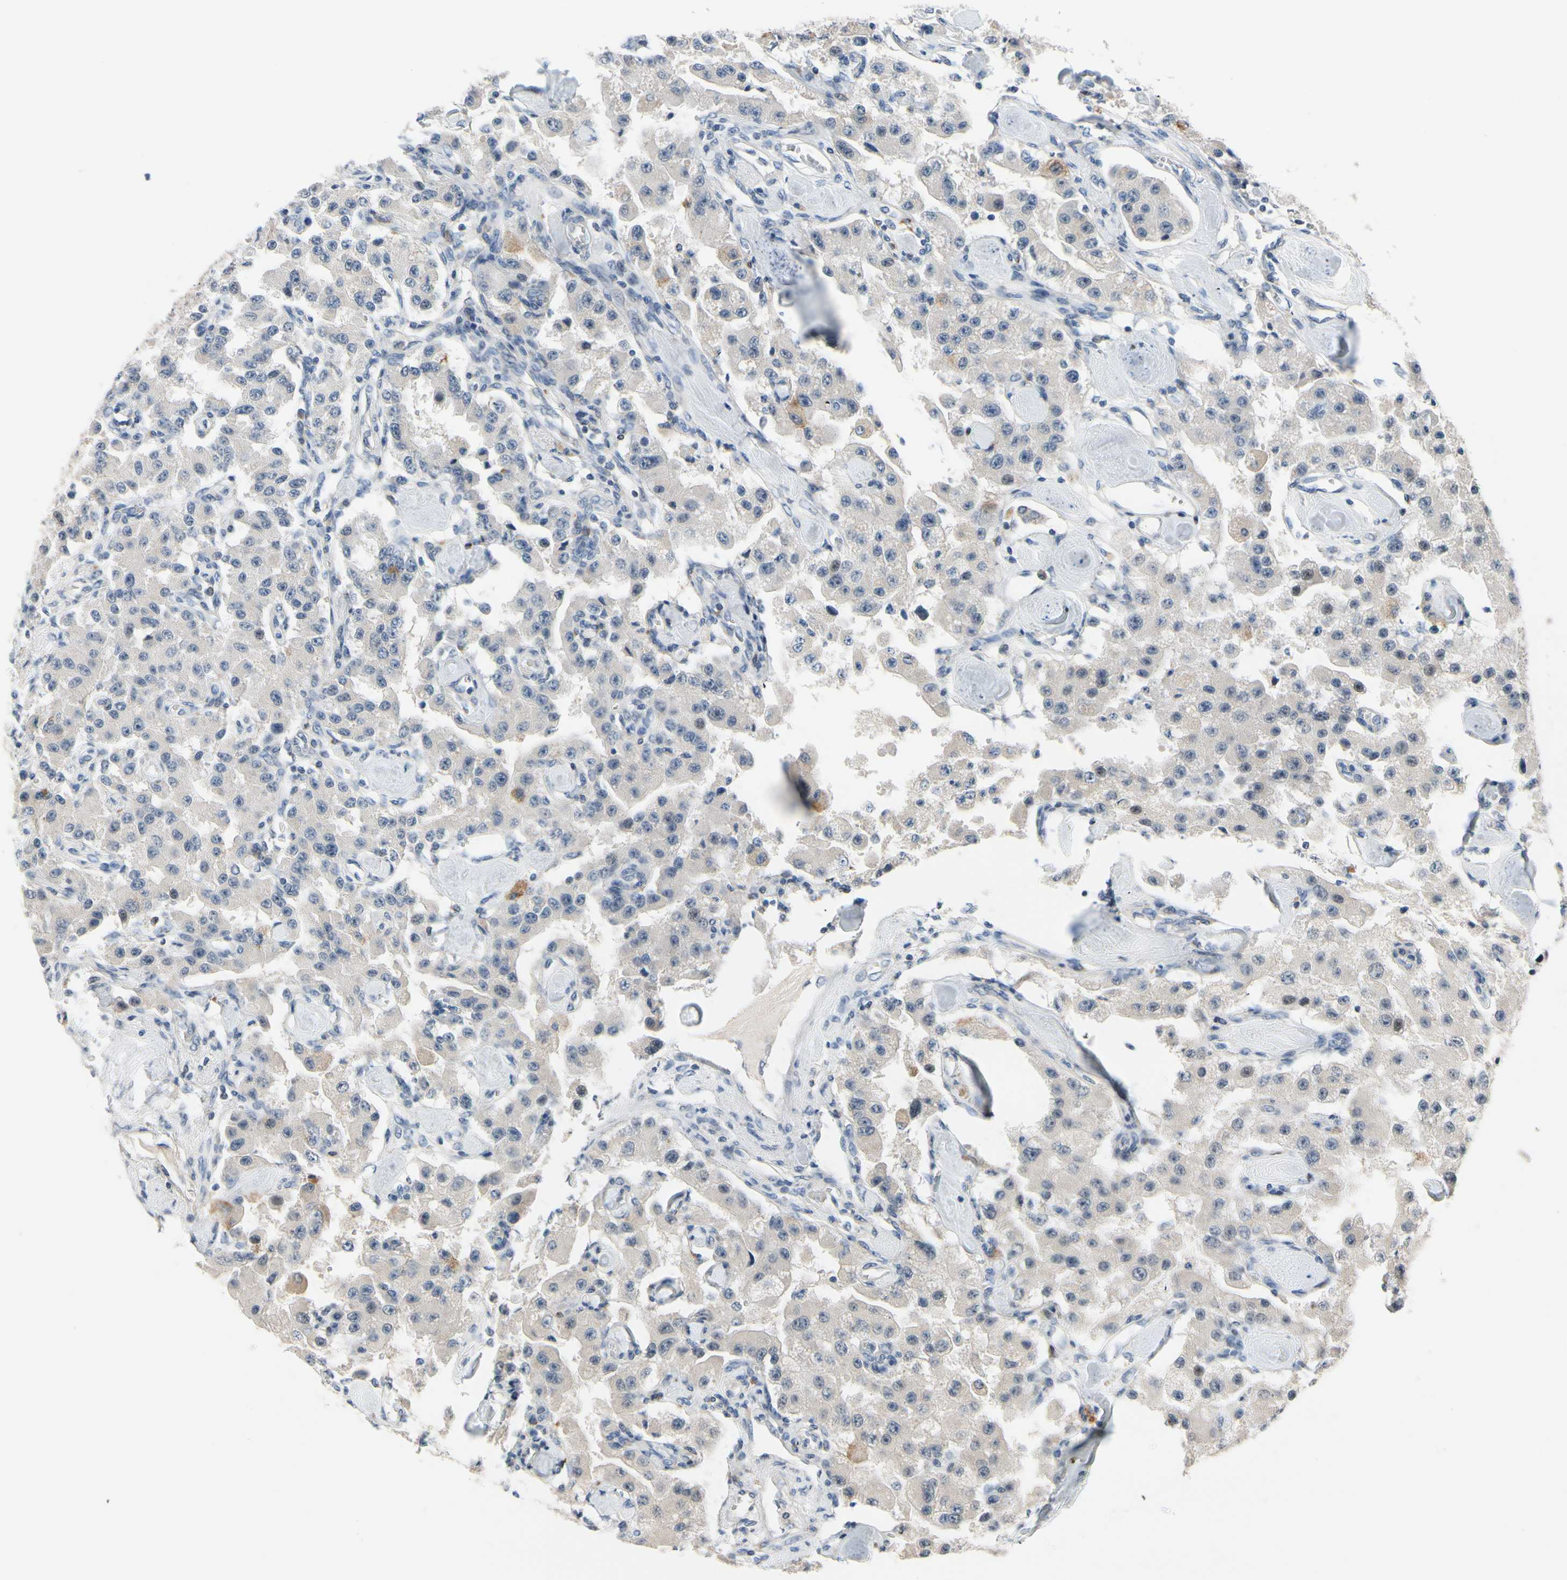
{"staining": {"intensity": "negative", "quantity": "none", "location": "none"}, "tissue": "carcinoid", "cell_type": "Tumor cells", "image_type": "cancer", "snomed": [{"axis": "morphology", "description": "Carcinoid, malignant, NOS"}, {"axis": "topography", "description": "Pancreas"}], "caption": "Malignant carcinoid stained for a protein using immunohistochemistry demonstrates no positivity tumor cells.", "gene": "SLC27A6", "patient": {"sex": "male", "age": 41}}